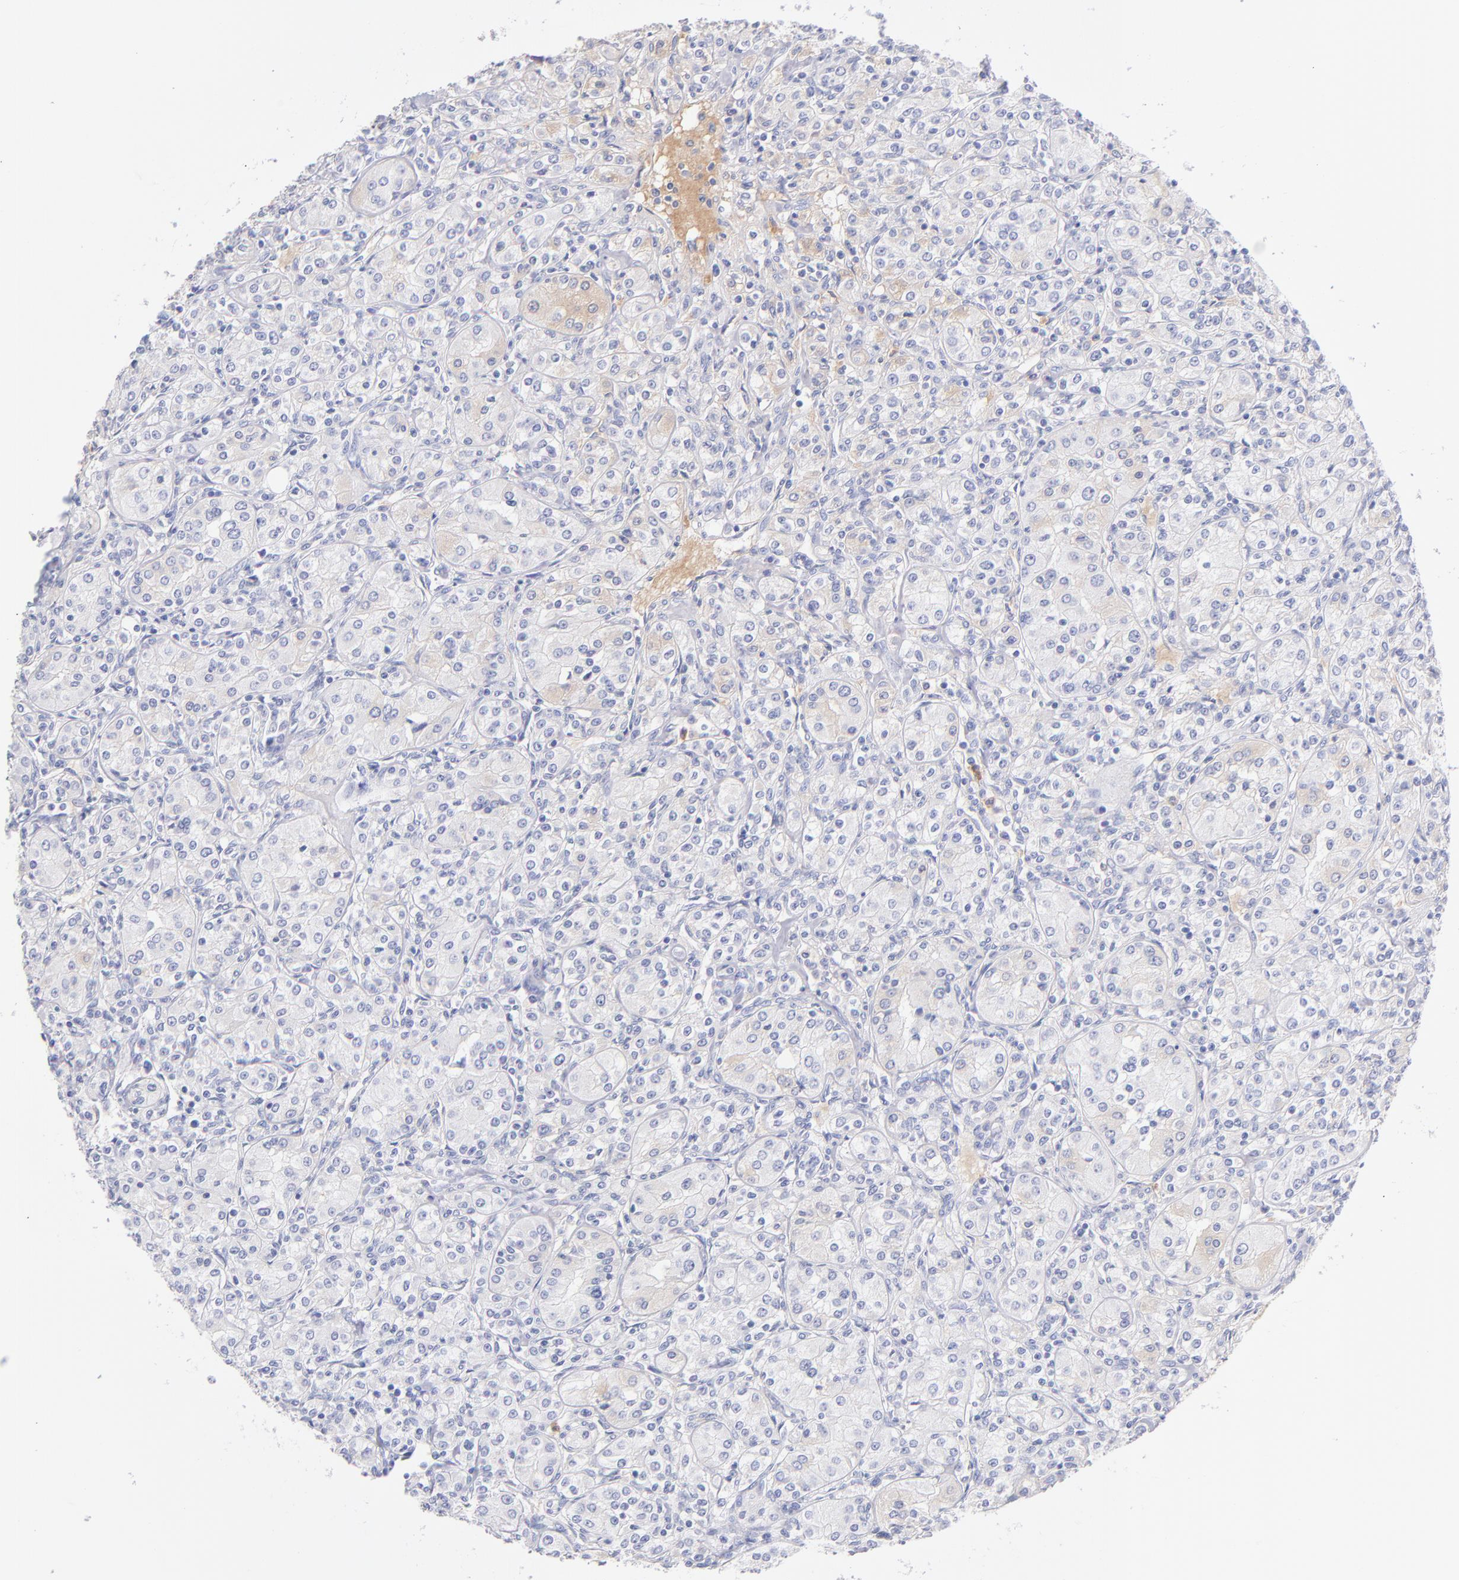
{"staining": {"intensity": "negative", "quantity": "none", "location": "none"}, "tissue": "renal cancer", "cell_type": "Tumor cells", "image_type": "cancer", "snomed": [{"axis": "morphology", "description": "Adenocarcinoma, NOS"}, {"axis": "topography", "description": "Kidney"}], "caption": "Renal cancer (adenocarcinoma) was stained to show a protein in brown. There is no significant positivity in tumor cells.", "gene": "HP", "patient": {"sex": "male", "age": 77}}